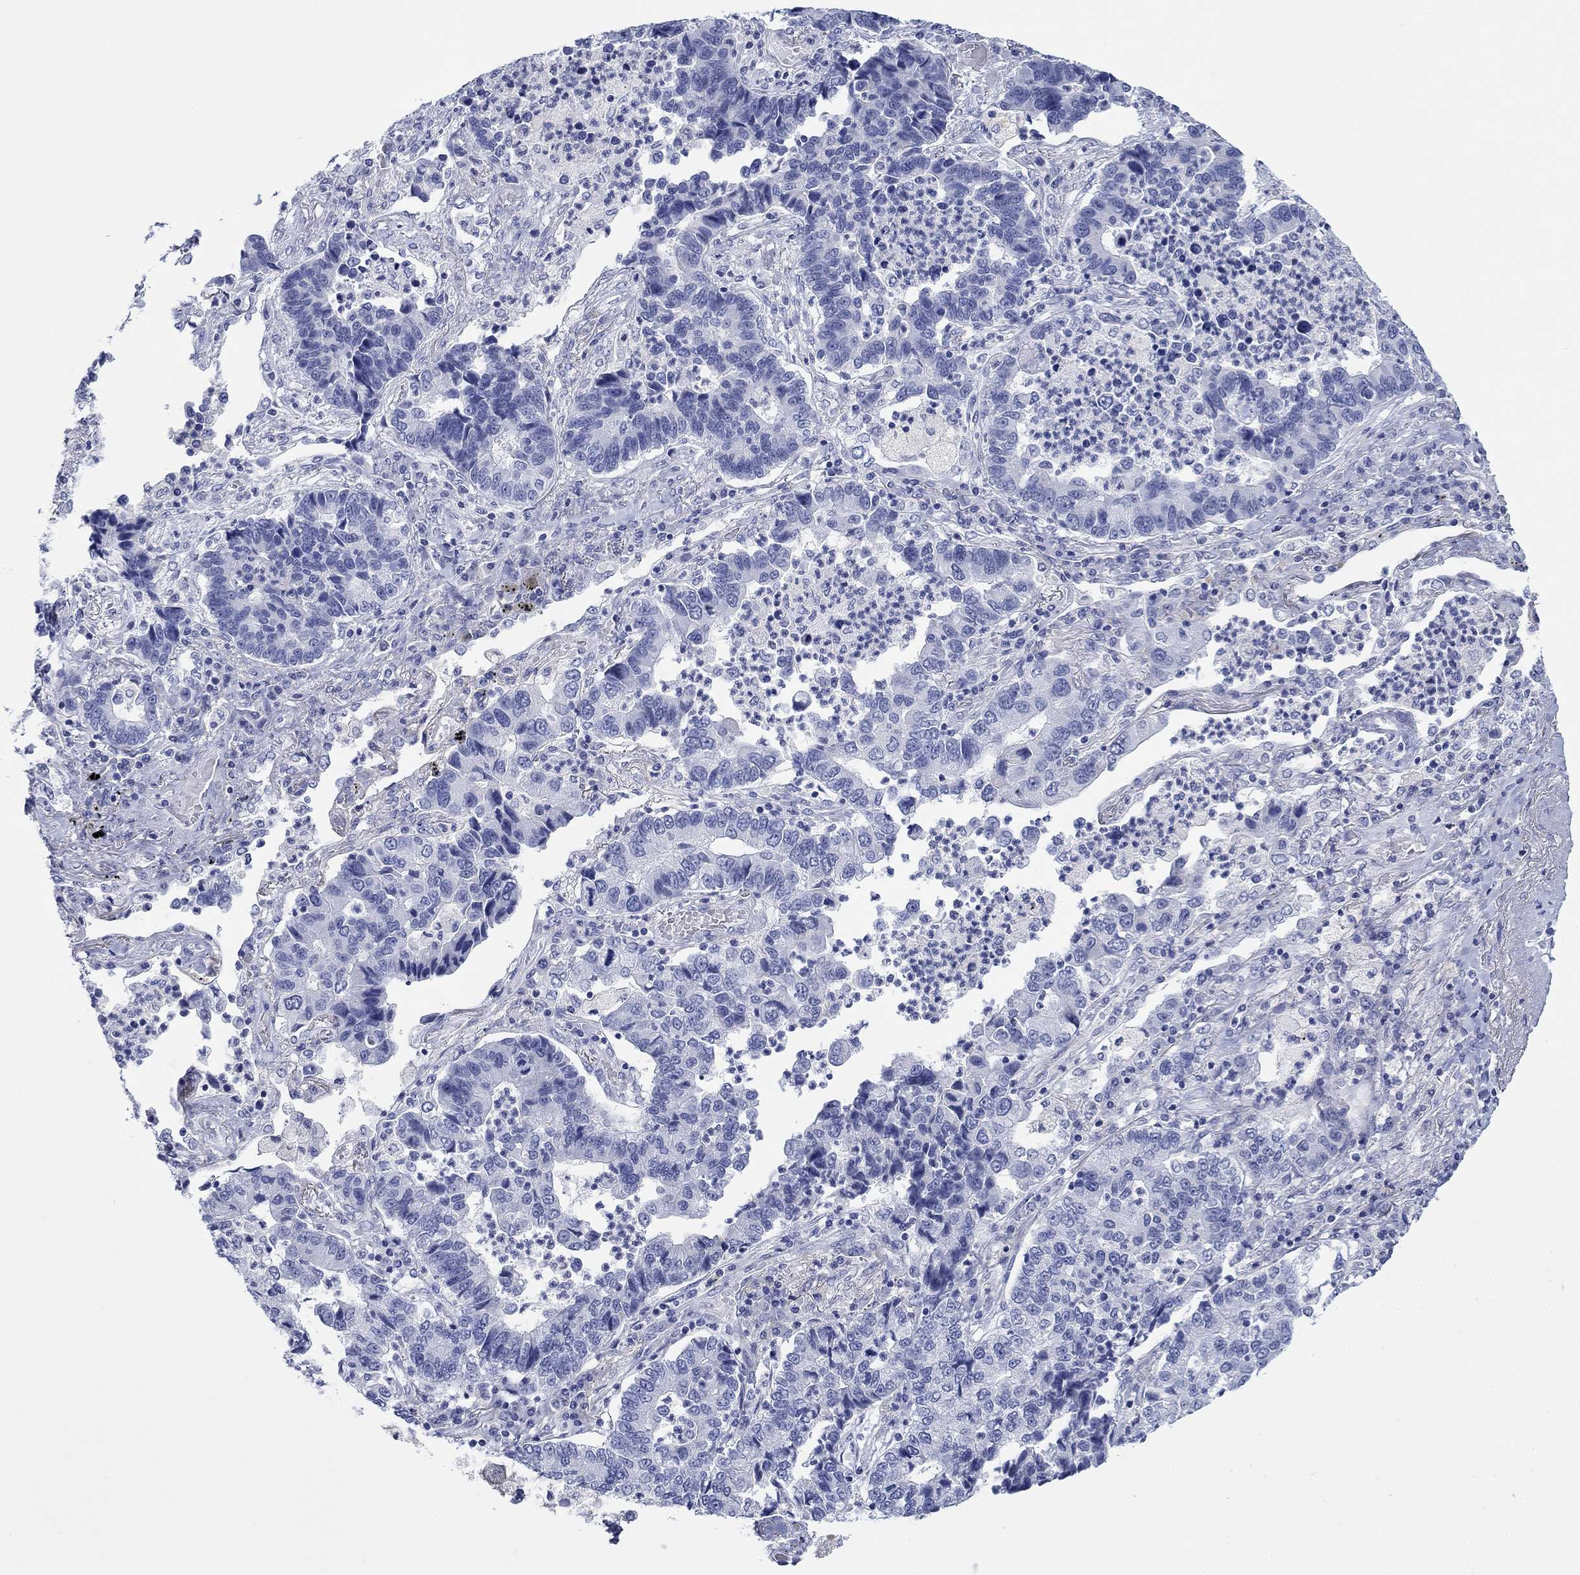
{"staining": {"intensity": "negative", "quantity": "none", "location": "none"}, "tissue": "lung cancer", "cell_type": "Tumor cells", "image_type": "cancer", "snomed": [{"axis": "morphology", "description": "Adenocarcinoma, NOS"}, {"axis": "topography", "description": "Lung"}], "caption": "IHC micrograph of neoplastic tissue: human lung cancer stained with DAB (3,3'-diaminobenzidine) displays no significant protein expression in tumor cells.", "gene": "PDYN", "patient": {"sex": "female", "age": 57}}